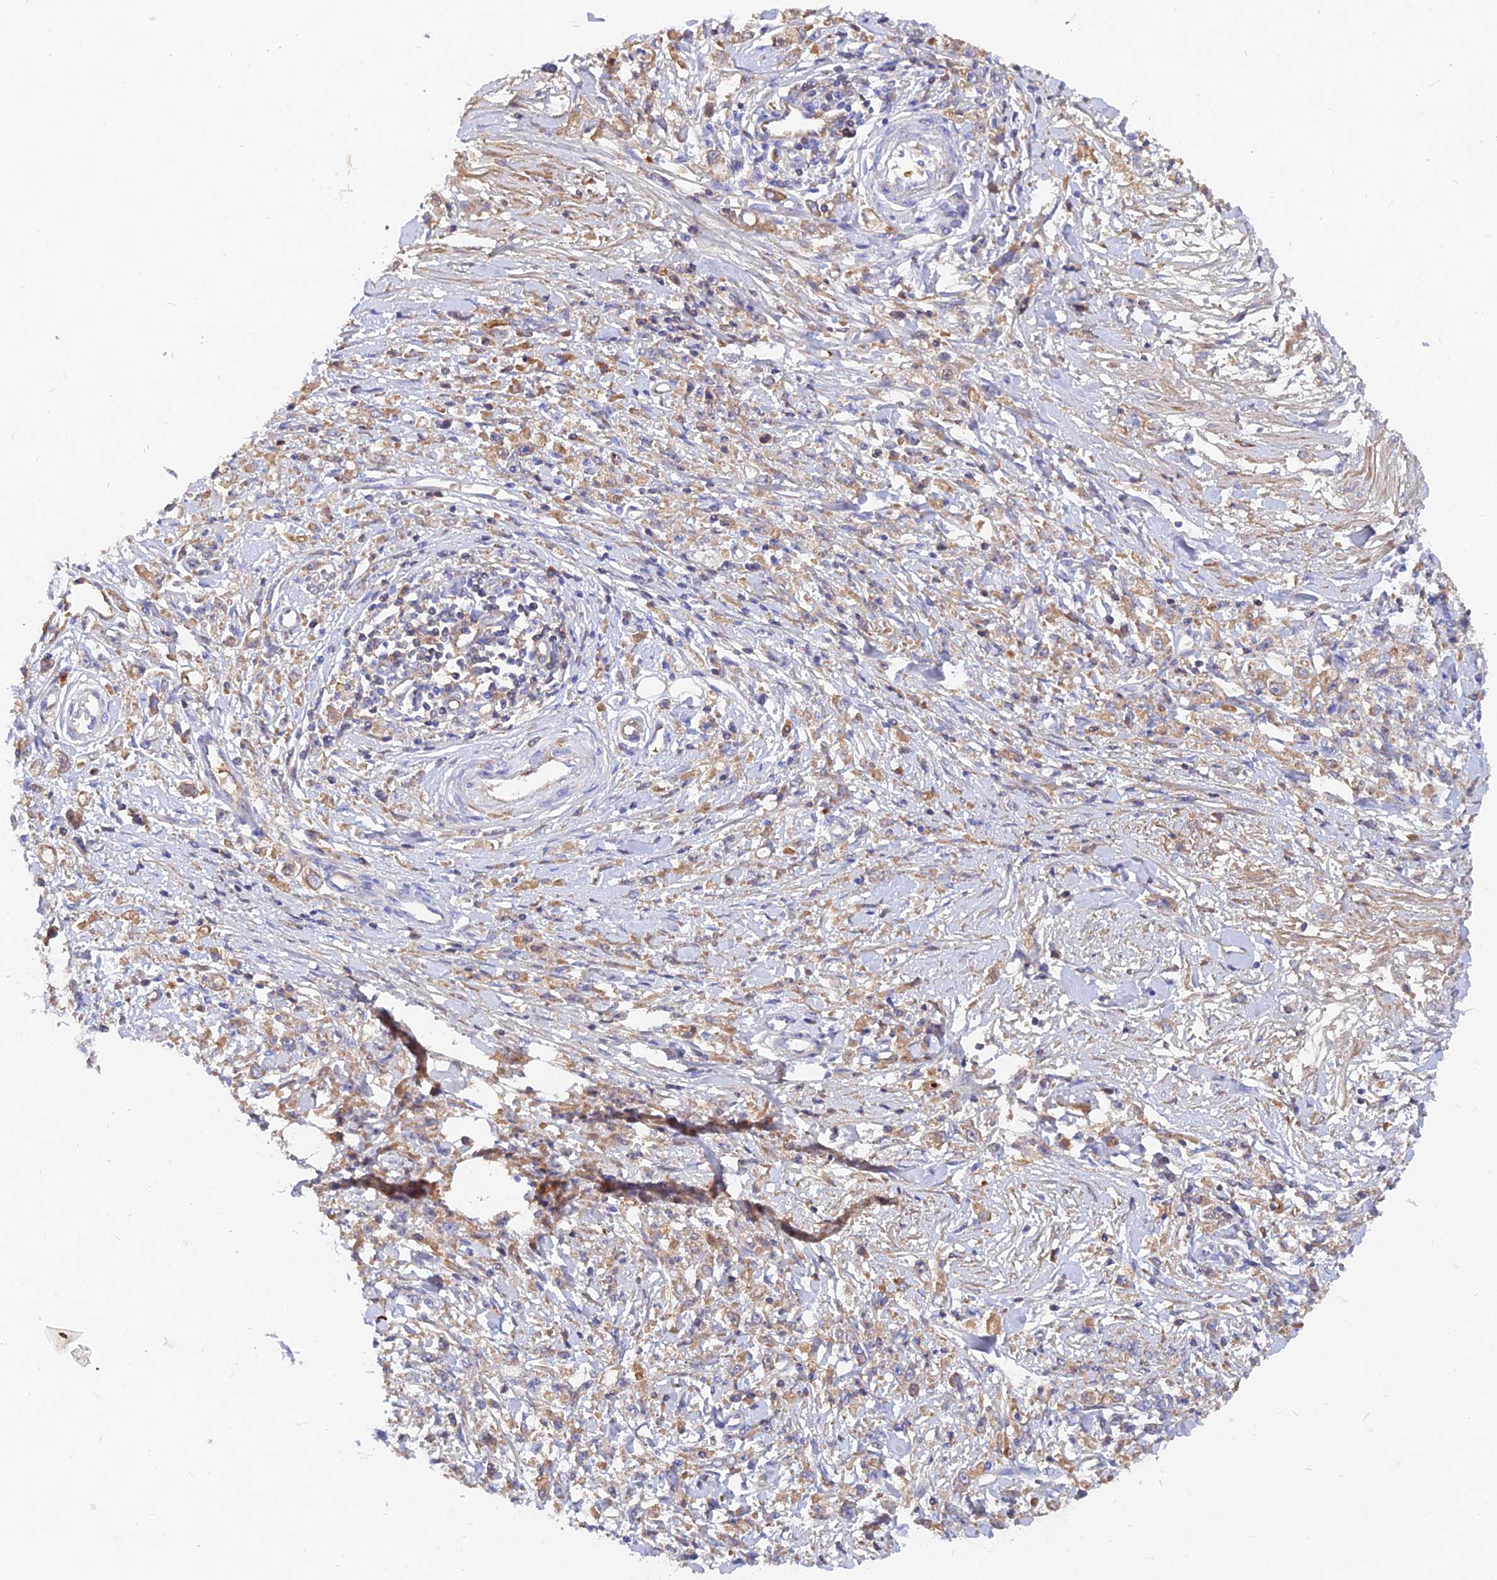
{"staining": {"intensity": "moderate", "quantity": ">75%", "location": "cytoplasmic/membranous"}, "tissue": "stomach cancer", "cell_type": "Tumor cells", "image_type": "cancer", "snomed": [{"axis": "morphology", "description": "Adenocarcinoma, NOS"}, {"axis": "topography", "description": "Stomach"}], "caption": "Stomach cancer (adenocarcinoma) stained for a protein reveals moderate cytoplasmic/membranous positivity in tumor cells. (IHC, brightfield microscopy, high magnification).", "gene": "MROH1", "patient": {"sex": "female", "age": 59}}